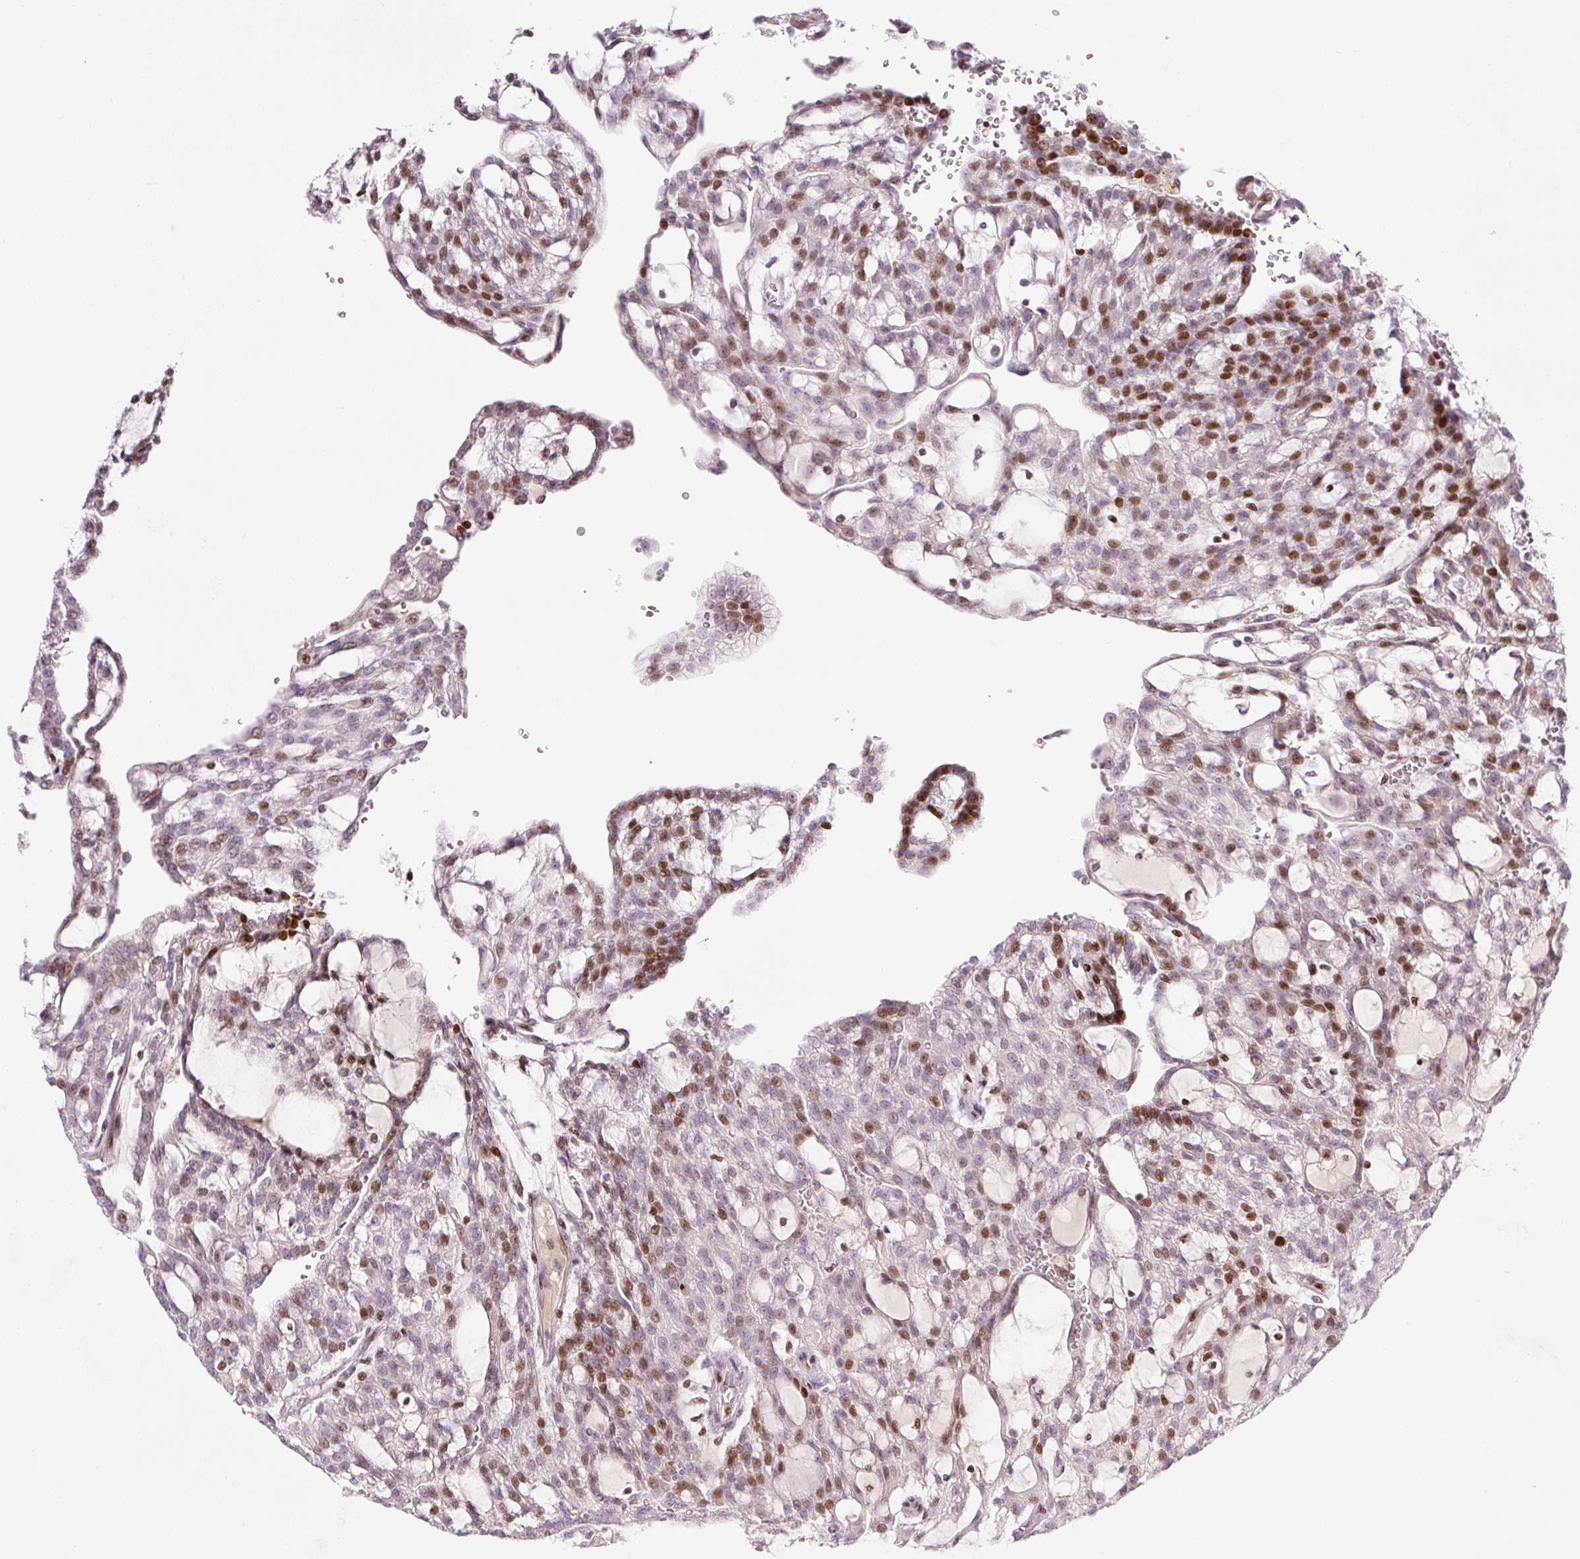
{"staining": {"intensity": "moderate", "quantity": "25%-75%", "location": "nuclear"}, "tissue": "renal cancer", "cell_type": "Tumor cells", "image_type": "cancer", "snomed": [{"axis": "morphology", "description": "Adenocarcinoma, NOS"}, {"axis": "topography", "description": "Kidney"}], "caption": "Moderate nuclear protein expression is seen in about 25%-75% of tumor cells in adenocarcinoma (renal). (DAB IHC with brightfield microscopy, high magnification).", "gene": "TMEM177", "patient": {"sex": "male", "age": 63}}